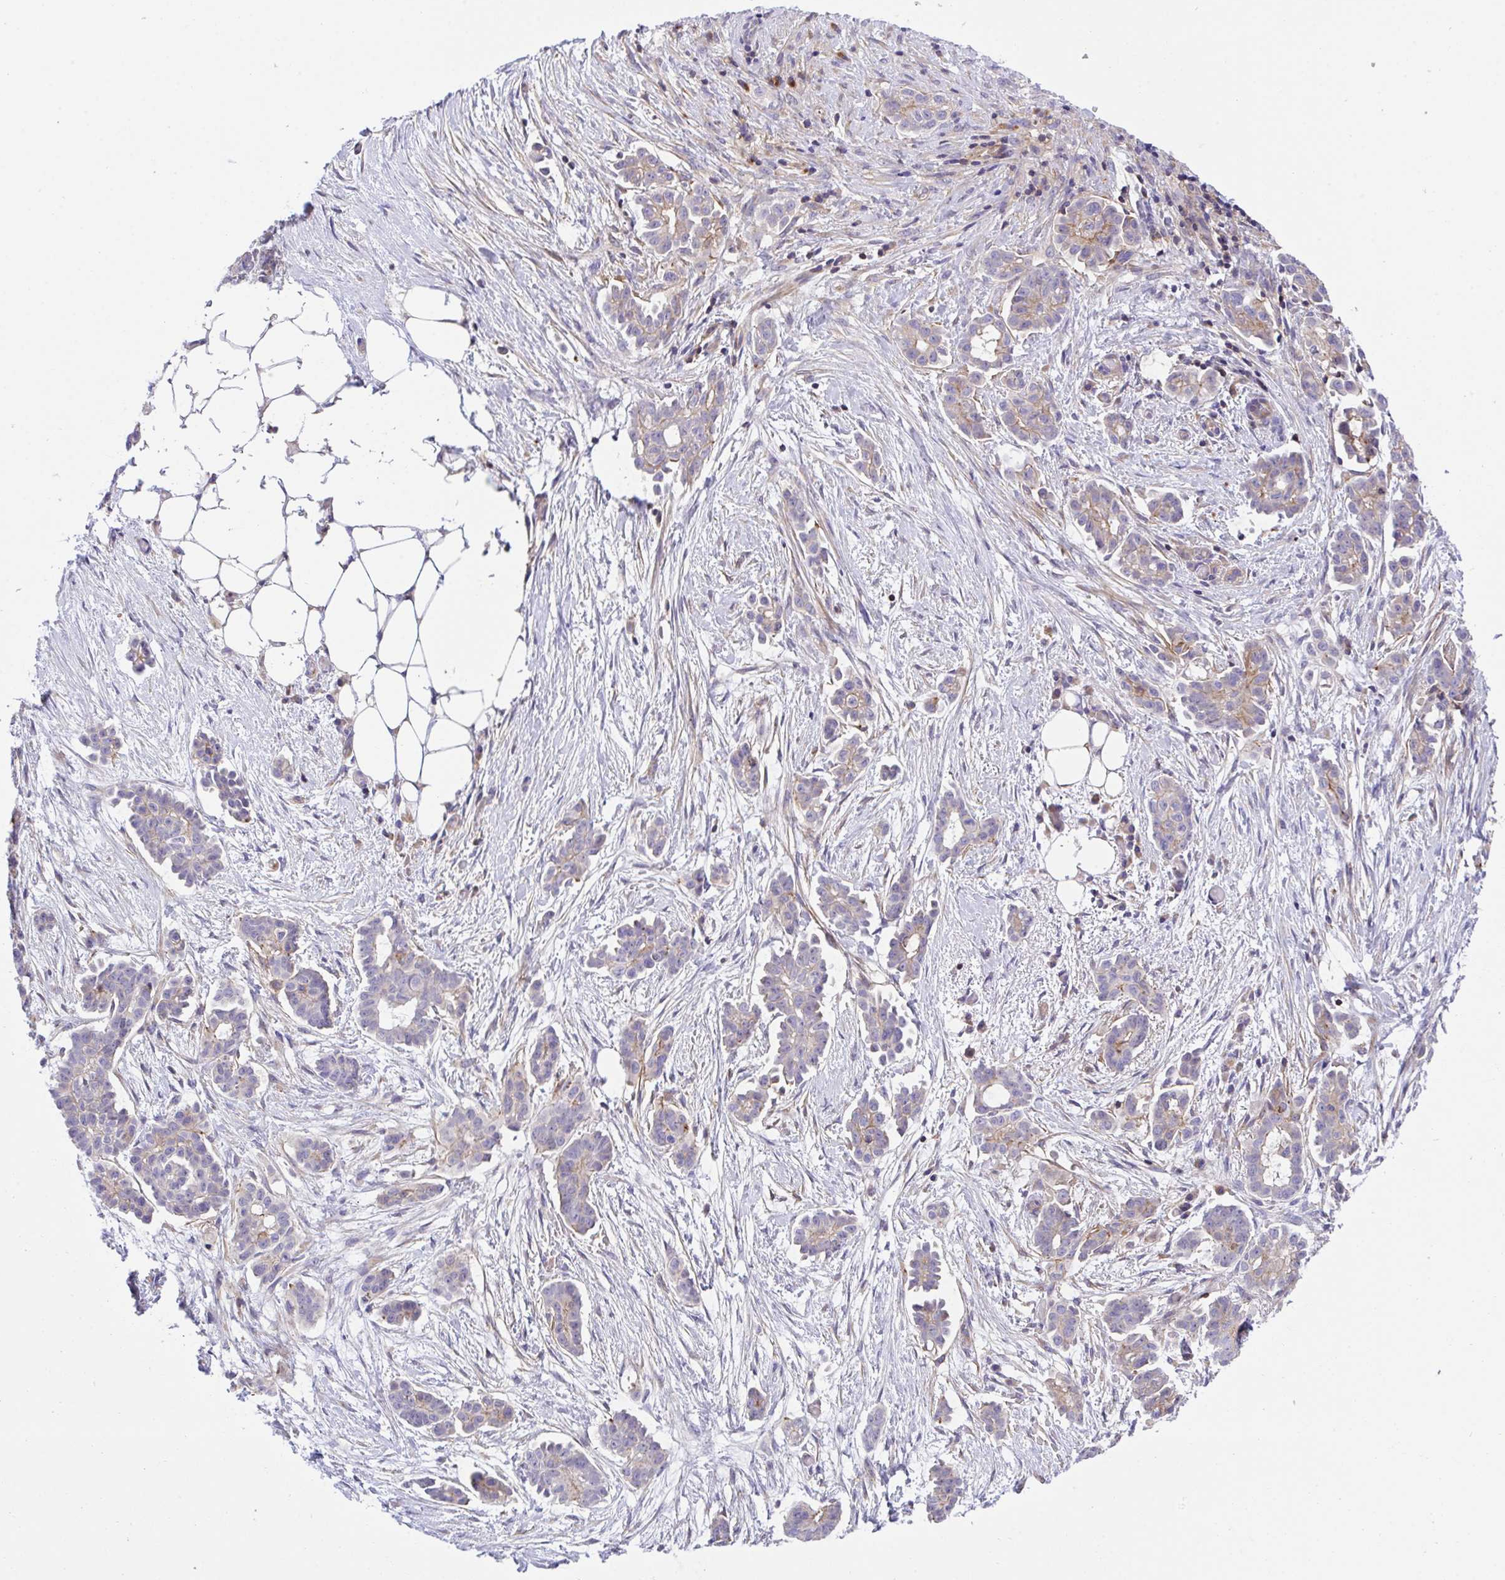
{"staining": {"intensity": "weak", "quantity": "25%-75%", "location": "cytoplasmic/membranous"}, "tissue": "ovarian cancer", "cell_type": "Tumor cells", "image_type": "cancer", "snomed": [{"axis": "morphology", "description": "Cystadenocarcinoma, serous, NOS"}, {"axis": "topography", "description": "Ovary"}], "caption": "This is an image of immunohistochemistry (IHC) staining of ovarian cancer (serous cystadenocarcinoma), which shows weak staining in the cytoplasmic/membranous of tumor cells.", "gene": "PPIH", "patient": {"sex": "female", "age": 50}}